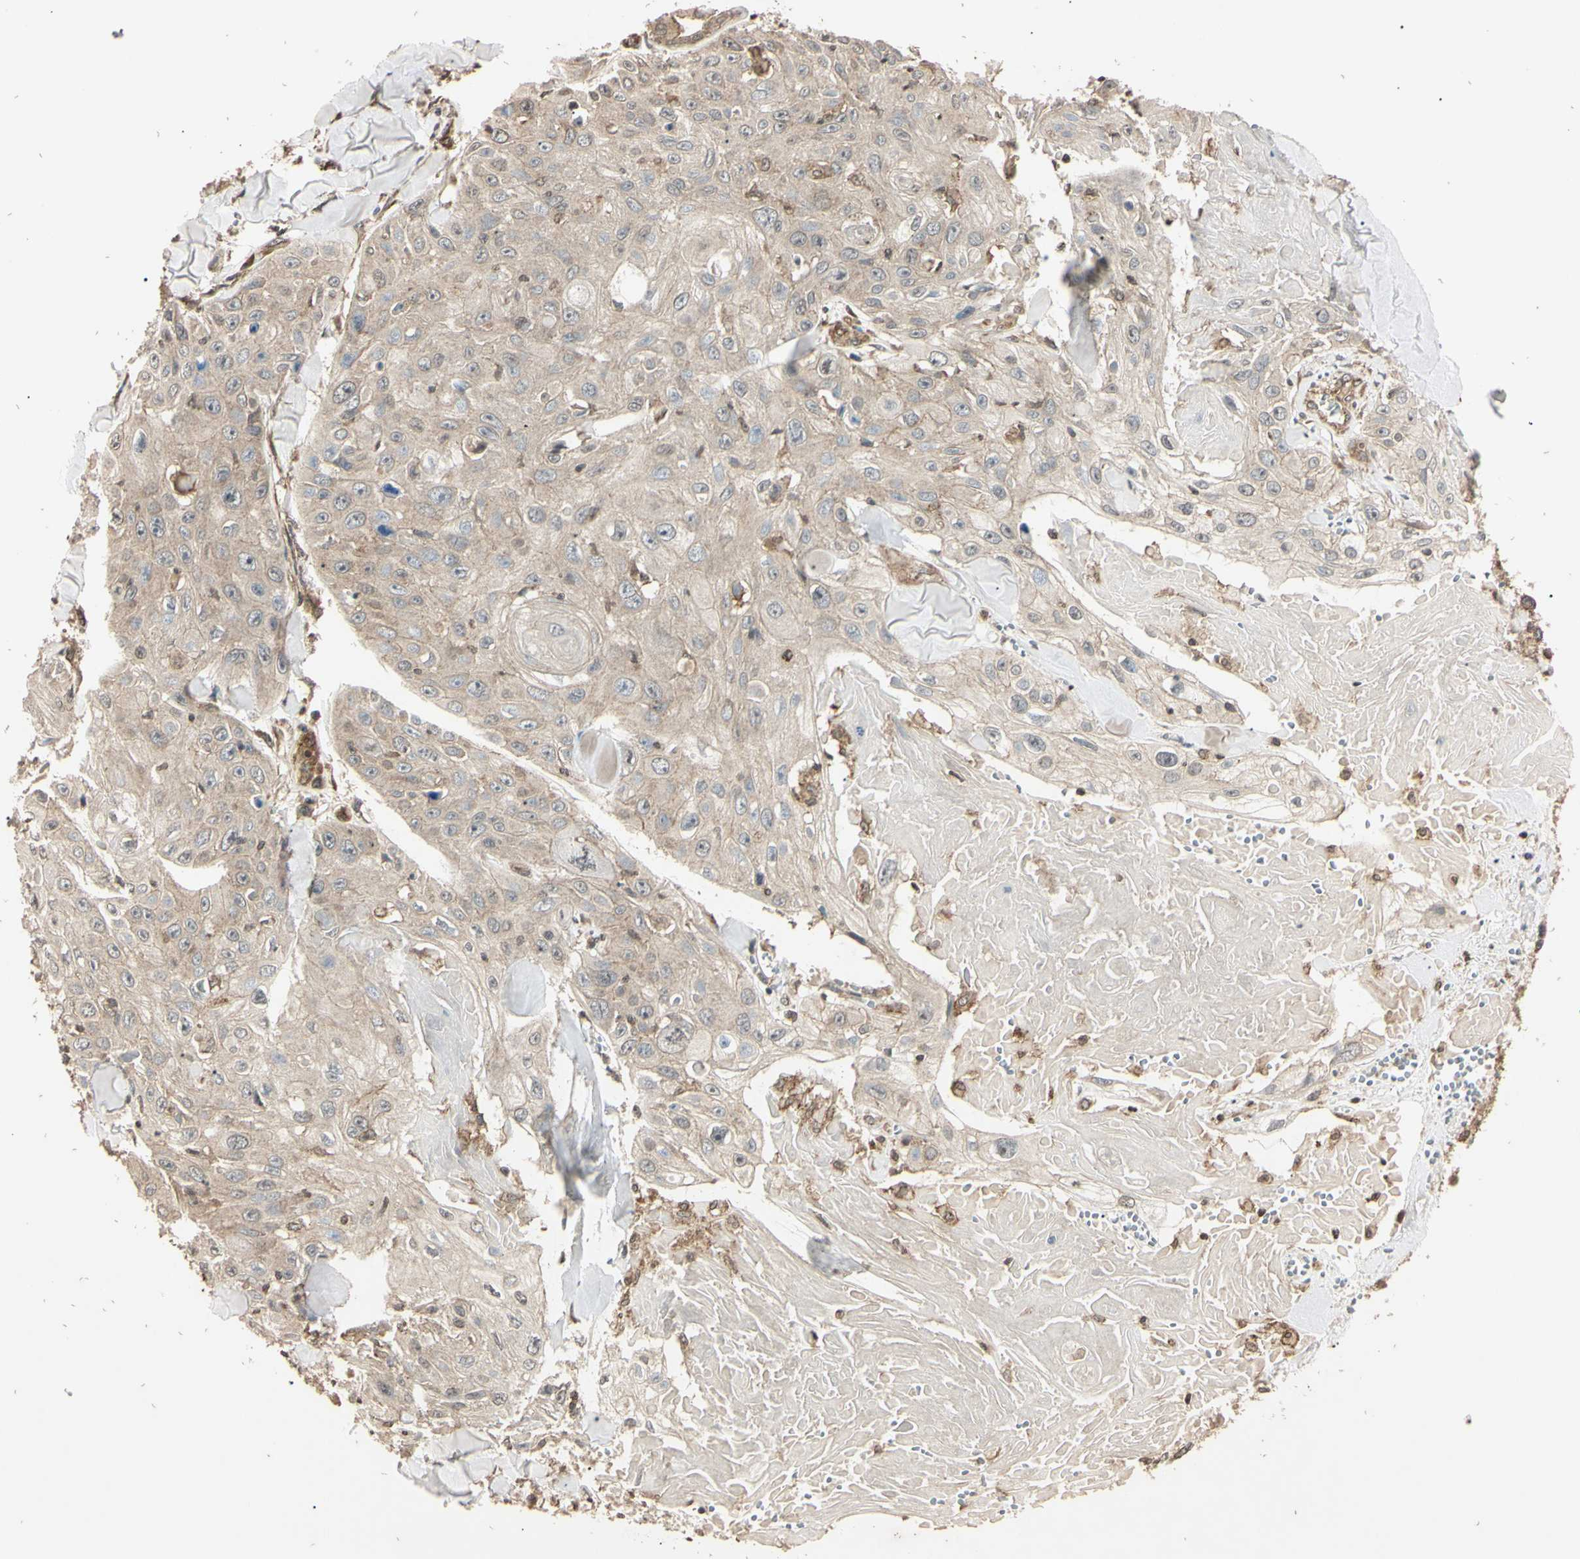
{"staining": {"intensity": "weak", "quantity": "25%-75%", "location": "cytoplasmic/membranous"}, "tissue": "skin cancer", "cell_type": "Tumor cells", "image_type": "cancer", "snomed": [{"axis": "morphology", "description": "Squamous cell carcinoma, NOS"}, {"axis": "topography", "description": "Skin"}], "caption": "DAB immunohistochemical staining of skin cancer (squamous cell carcinoma) reveals weak cytoplasmic/membranous protein positivity in about 25%-75% of tumor cells.", "gene": "EPN1", "patient": {"sex": "male", "age": 86}}